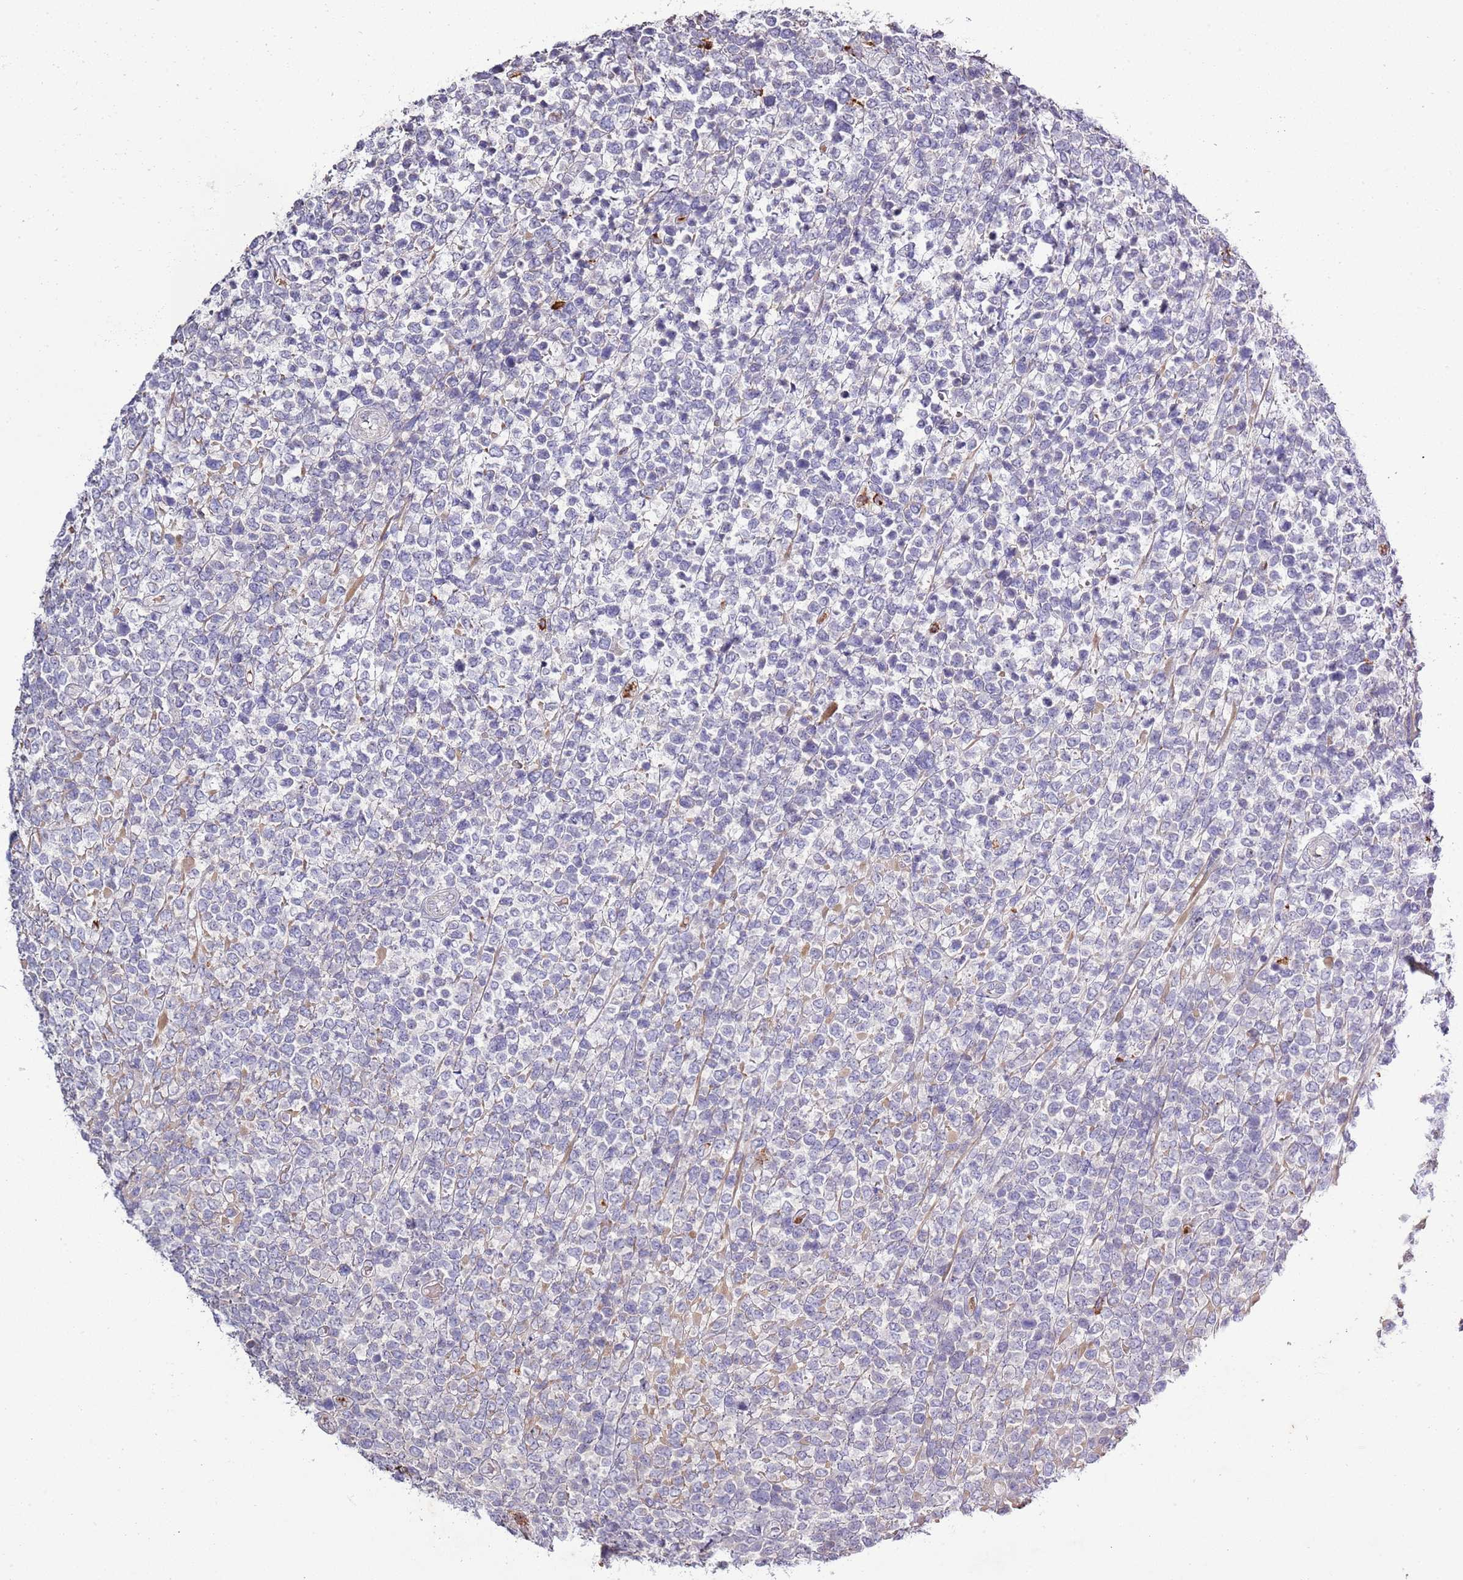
{"staining": {"intensity": "negative", "quantity": "none", "location": "none"}, "tissue": "lymphoma", "cell_type": "Tumor cells", "image_type": "cancer", "snomed": [{"axis": "morphology", "description": "Malignant lymphoma, non-Hodgkin's type, High grade"}, {"axis": "topography", "description": "Soft tissue"}], "caption": "Tumor cells are negative for protein expression in human lymphoma. Nuclei are stained in blue.", "gene": "P2RY13", "patient": {"sex": "female", "age": 56}}